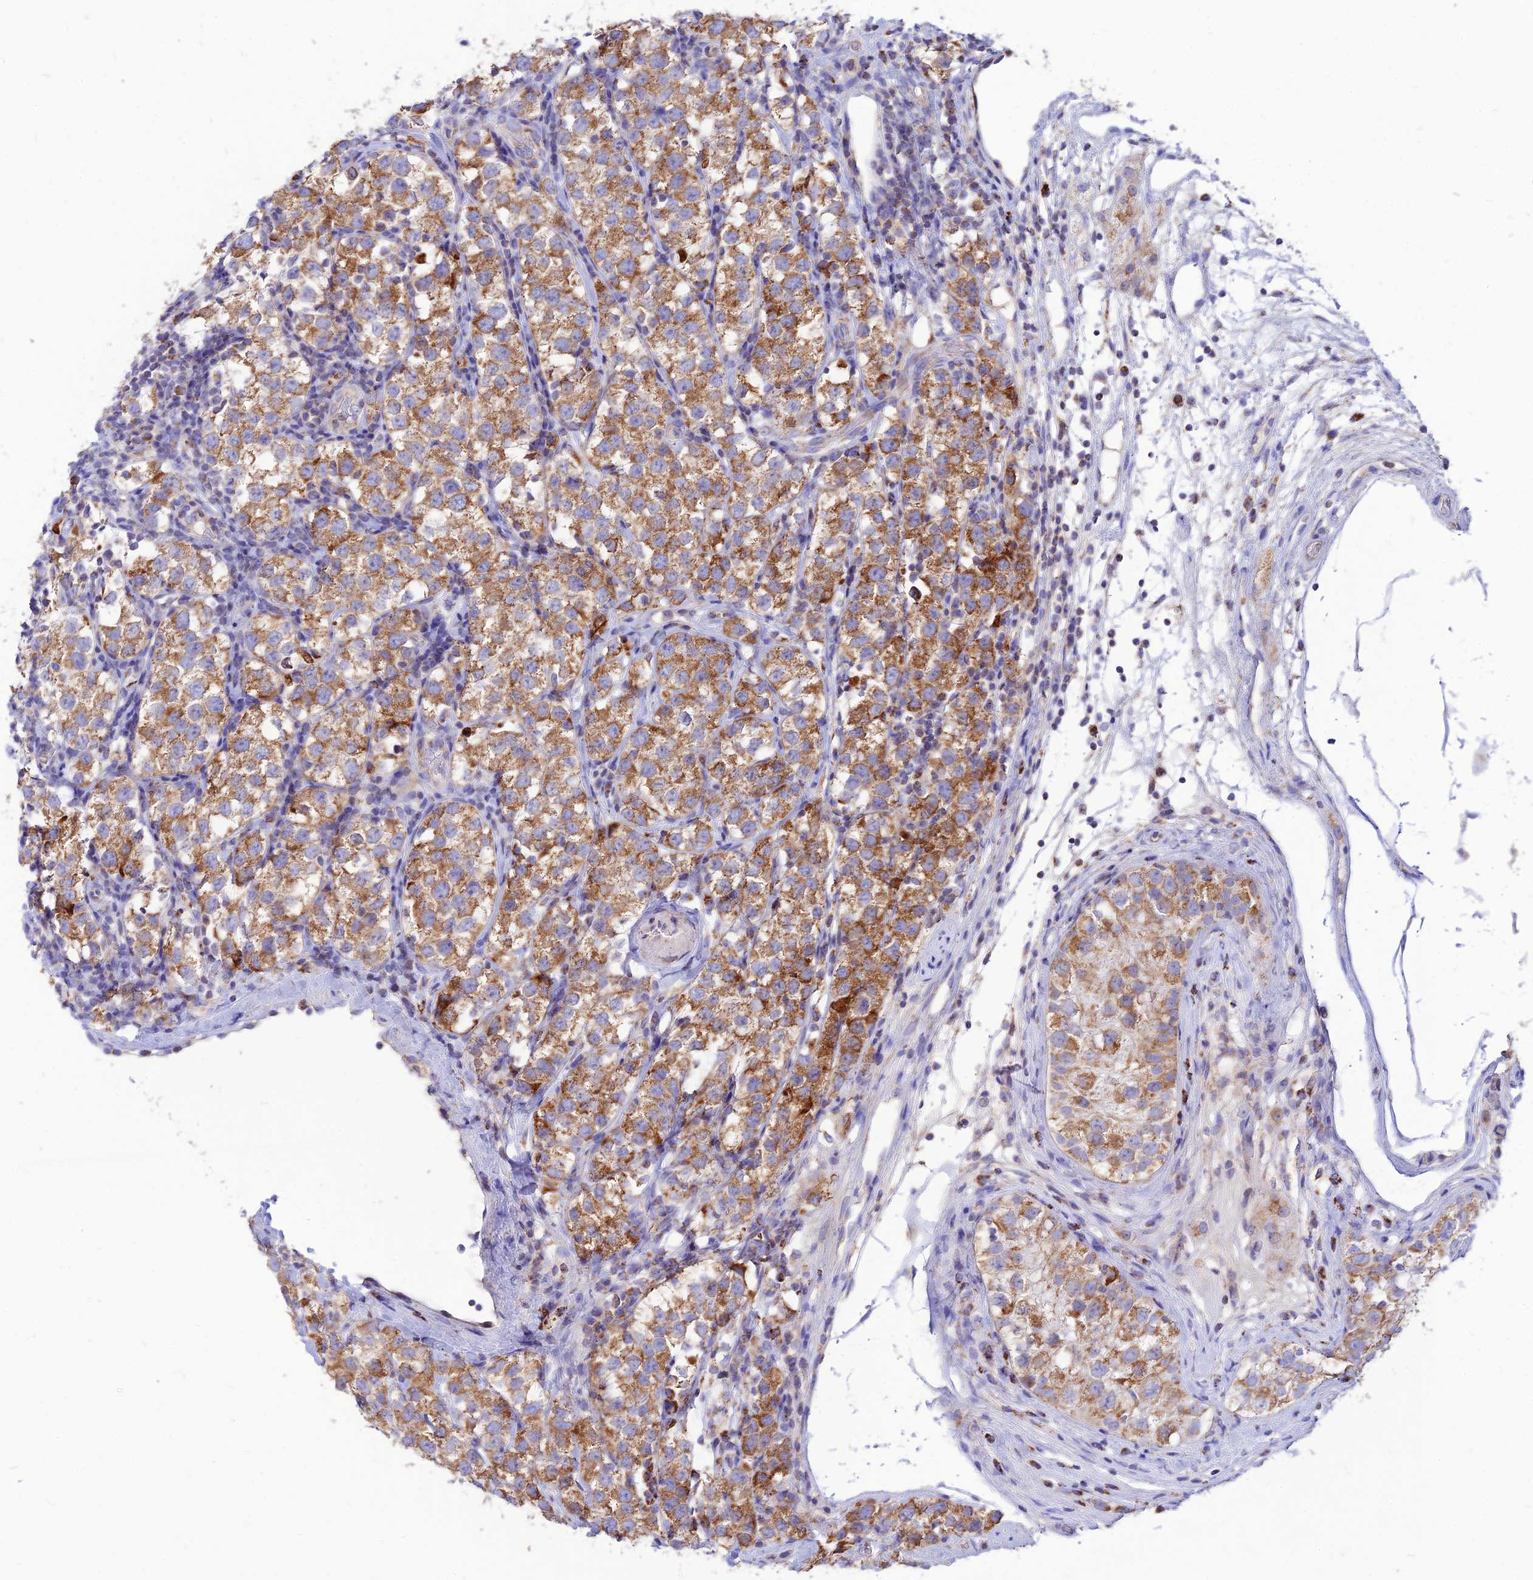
{"staining": {"intensity": "moderate", "quantity": ">75%", "location": "cytoplasmic/membranous"}, "tissue": "testis cancer", "cell_type": "Tumor cells", "image_type": "cancer", "snomed": [{"axis": "morphology", "description": "Seminoma, NOS"}, {"axis": "topography", "description": "Testis"}], "caption": "This is an image of IHC staining of testis cancer, which shows moderate positivity in the cytoplasmic/membranous of tumor cells.", "gene": "ECI1", "patient": {"sex": "male", "age": 34}}